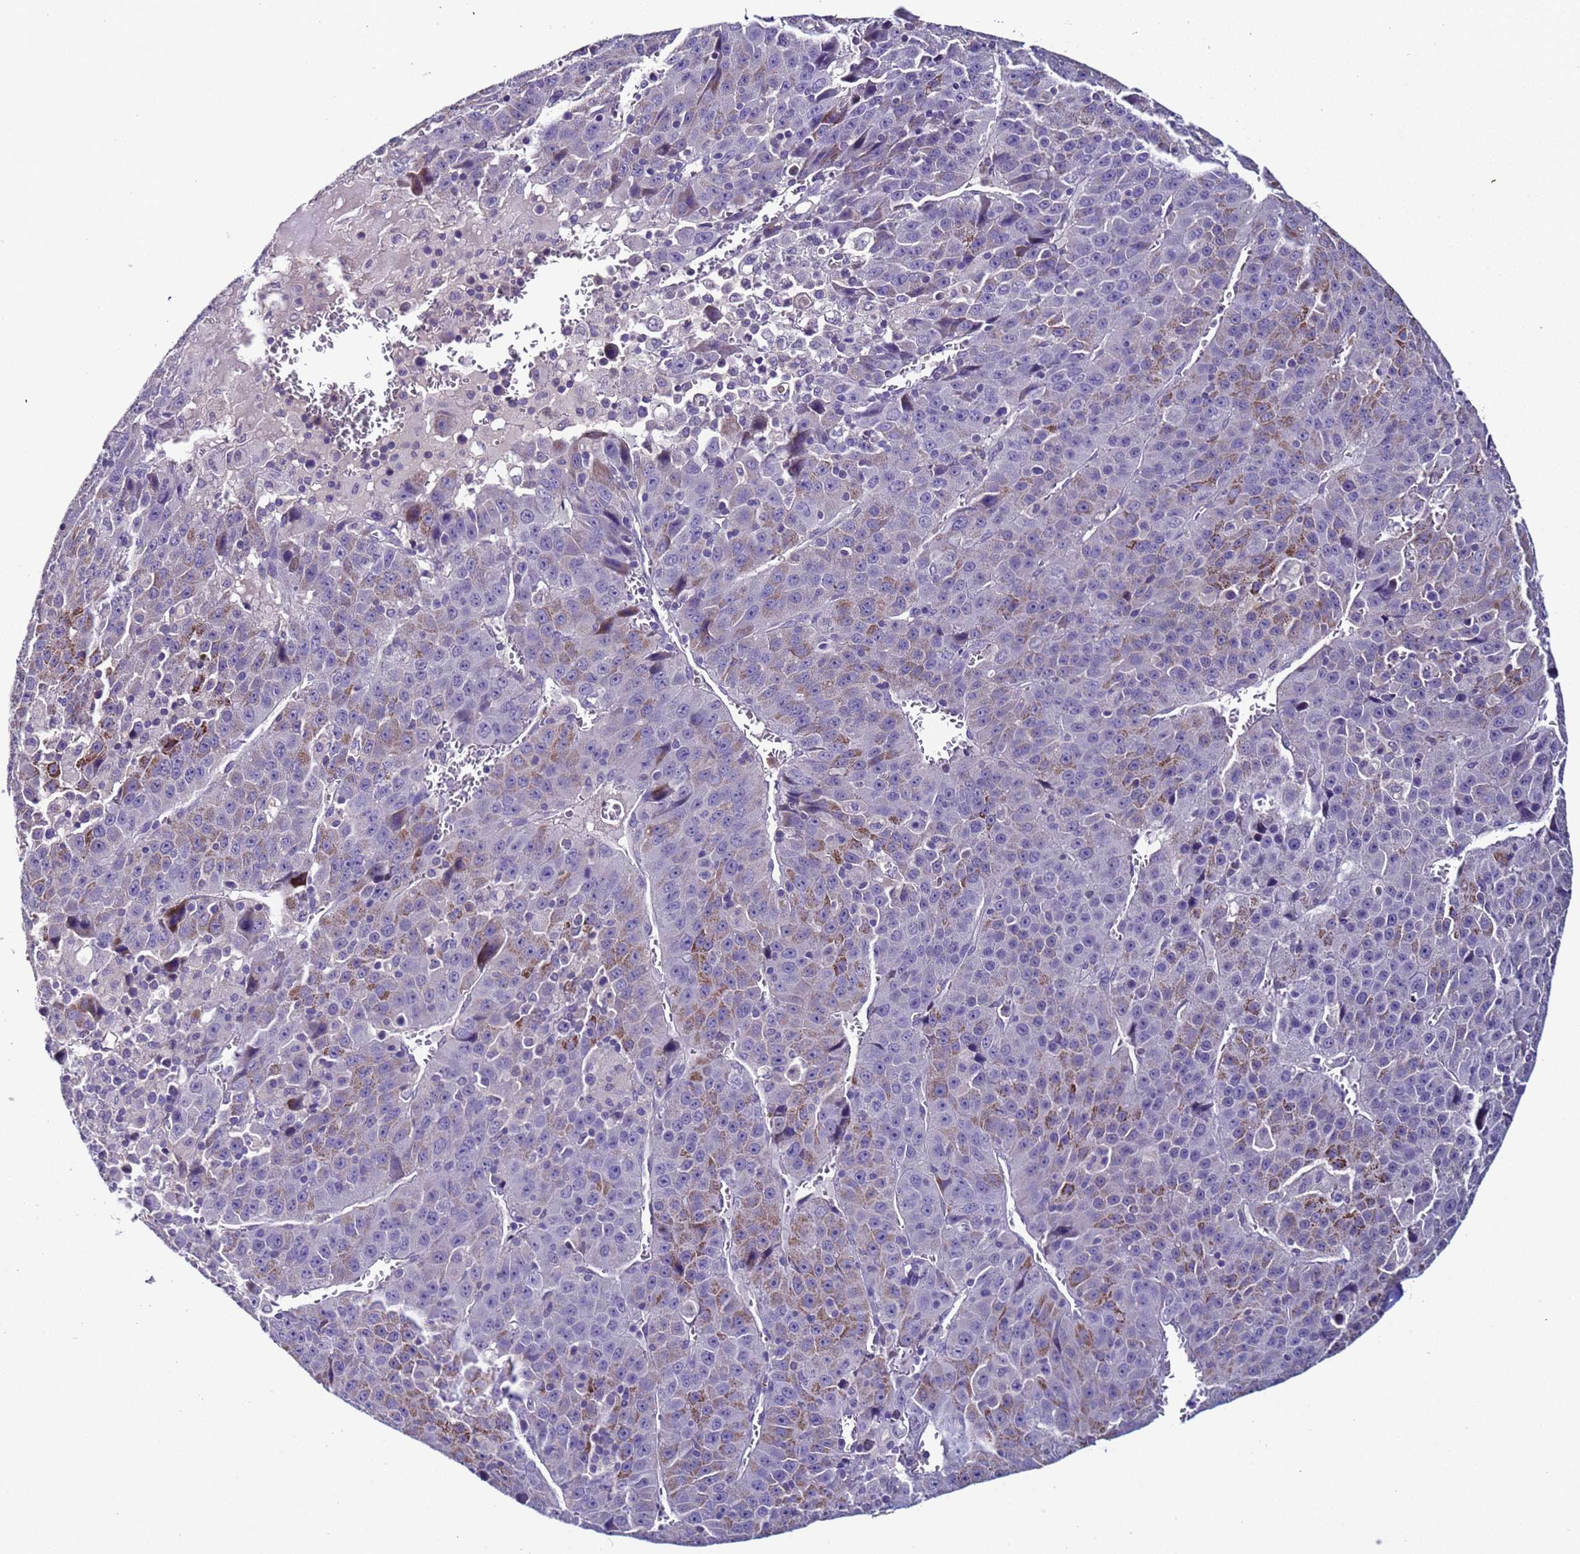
{"staining": {"intensity": "strong", "quantity": "<25%", "location": "cytoplasmic/membranous"}, "tissue": "liver cancer", "cell_type": "Tumor cells", "image_type": "cancer", "snomed": [{"axis": "morphology", "description": "Carcinoma, Hepatocellular, NOS"}, {"axis": "topography", "description": "Liver"}], "caption": "Approximately <25% of tumor cells in liver cancer demonstrate strong cytoplasmic/membranous protein expression as visualized by brown immunohistochemical staining.", "gene": "ZNF248", "patient": {"sex": "female", "age": 53}}